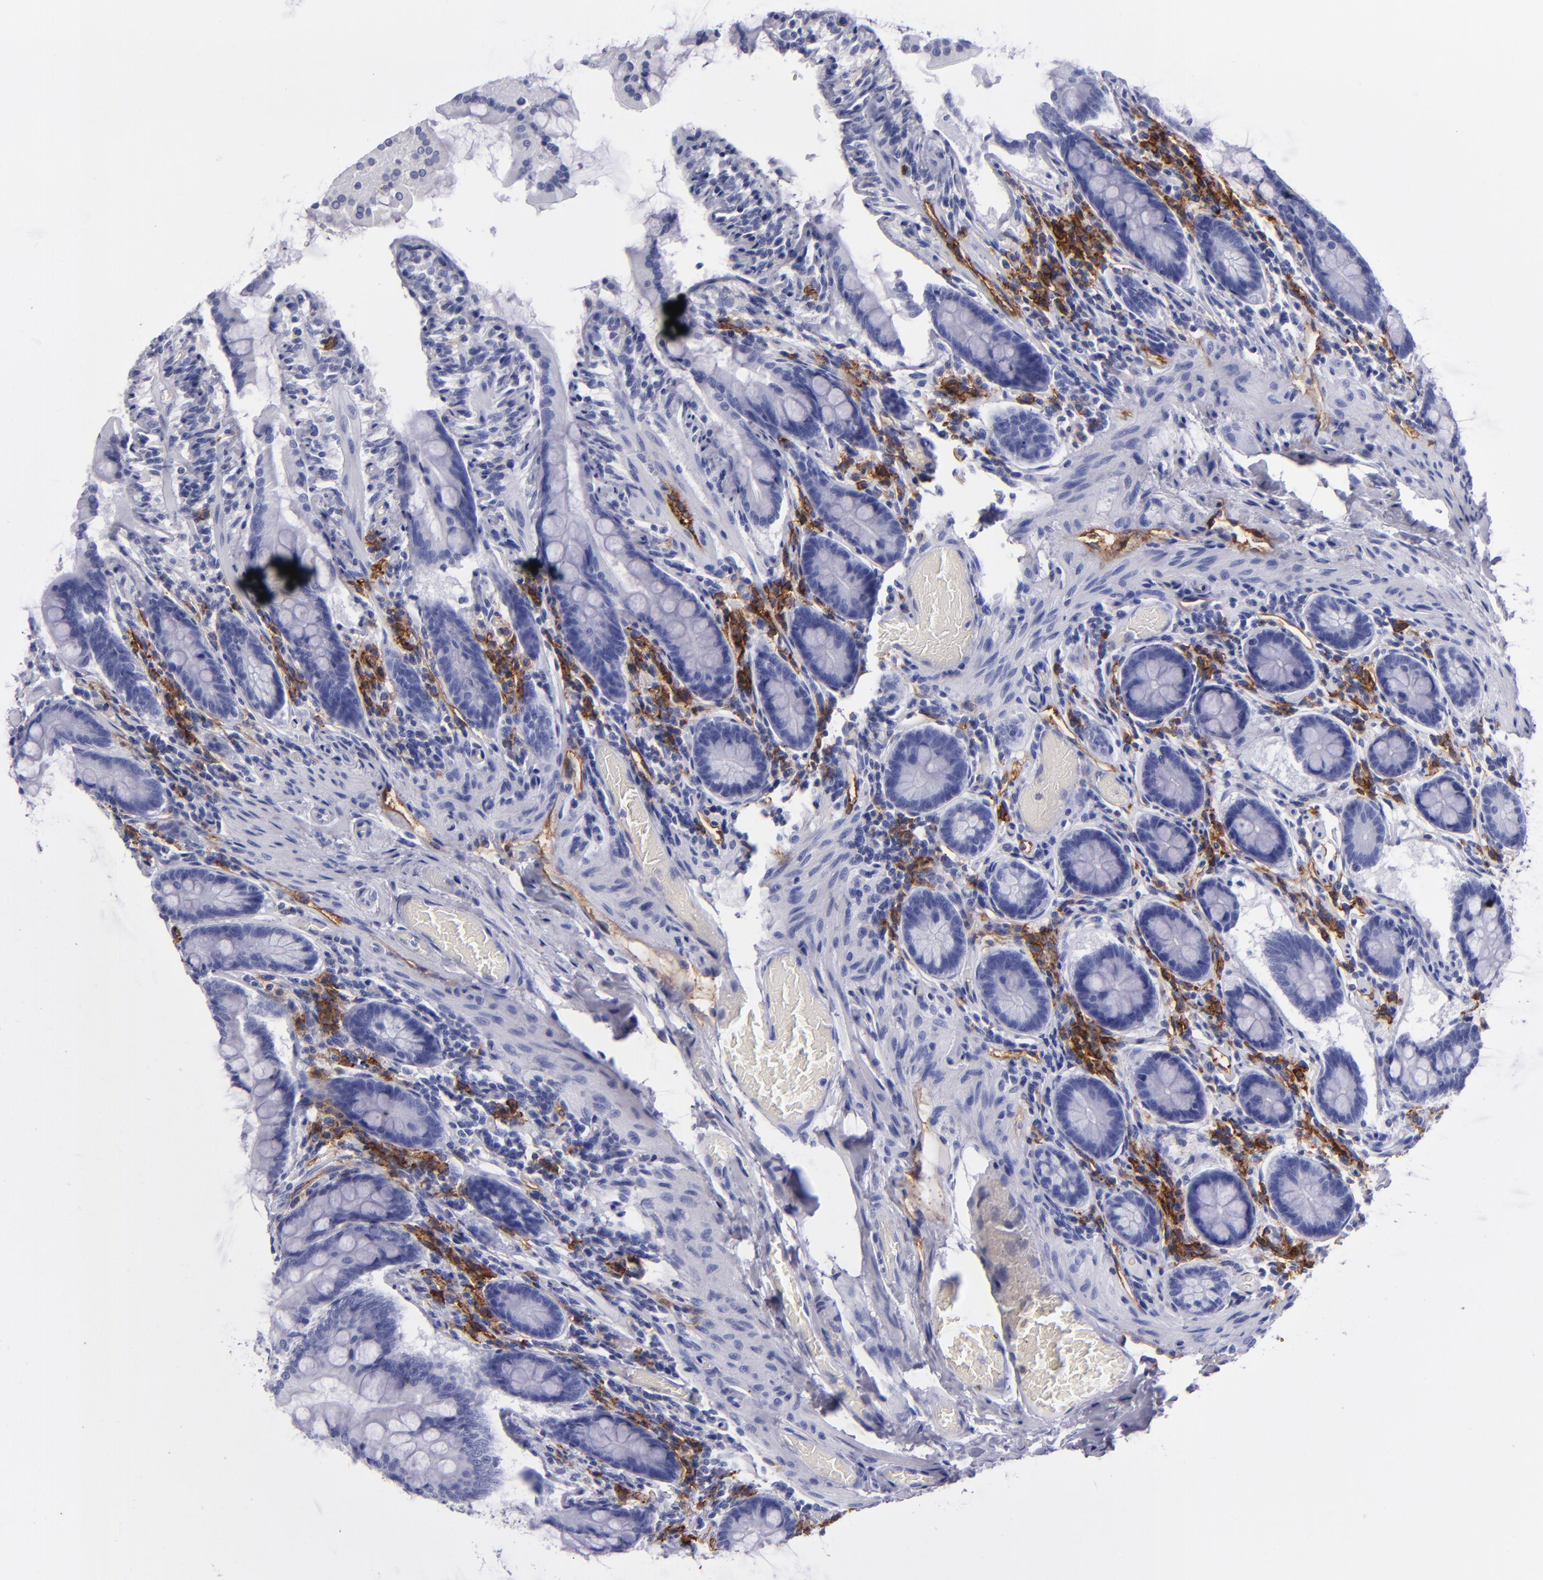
{"staining": {"intensity": "negative", "quantity": "none", "location": "none"}, "tissue": "small intestine", "cell_type": "Glandular cells", "image_type": "normal", "snomed": [{"axis": "morphology", "description": "Normal tissue, NOS"}, {"axis": "topography", "description": "Small intestine"}], "caption": "IHC micrograph of unremarkable small intestine stained for a protein (brown), which shows no staining in glandular cells.", "gene": "CD38", "patient": {"sex": "male", "age": 41}}